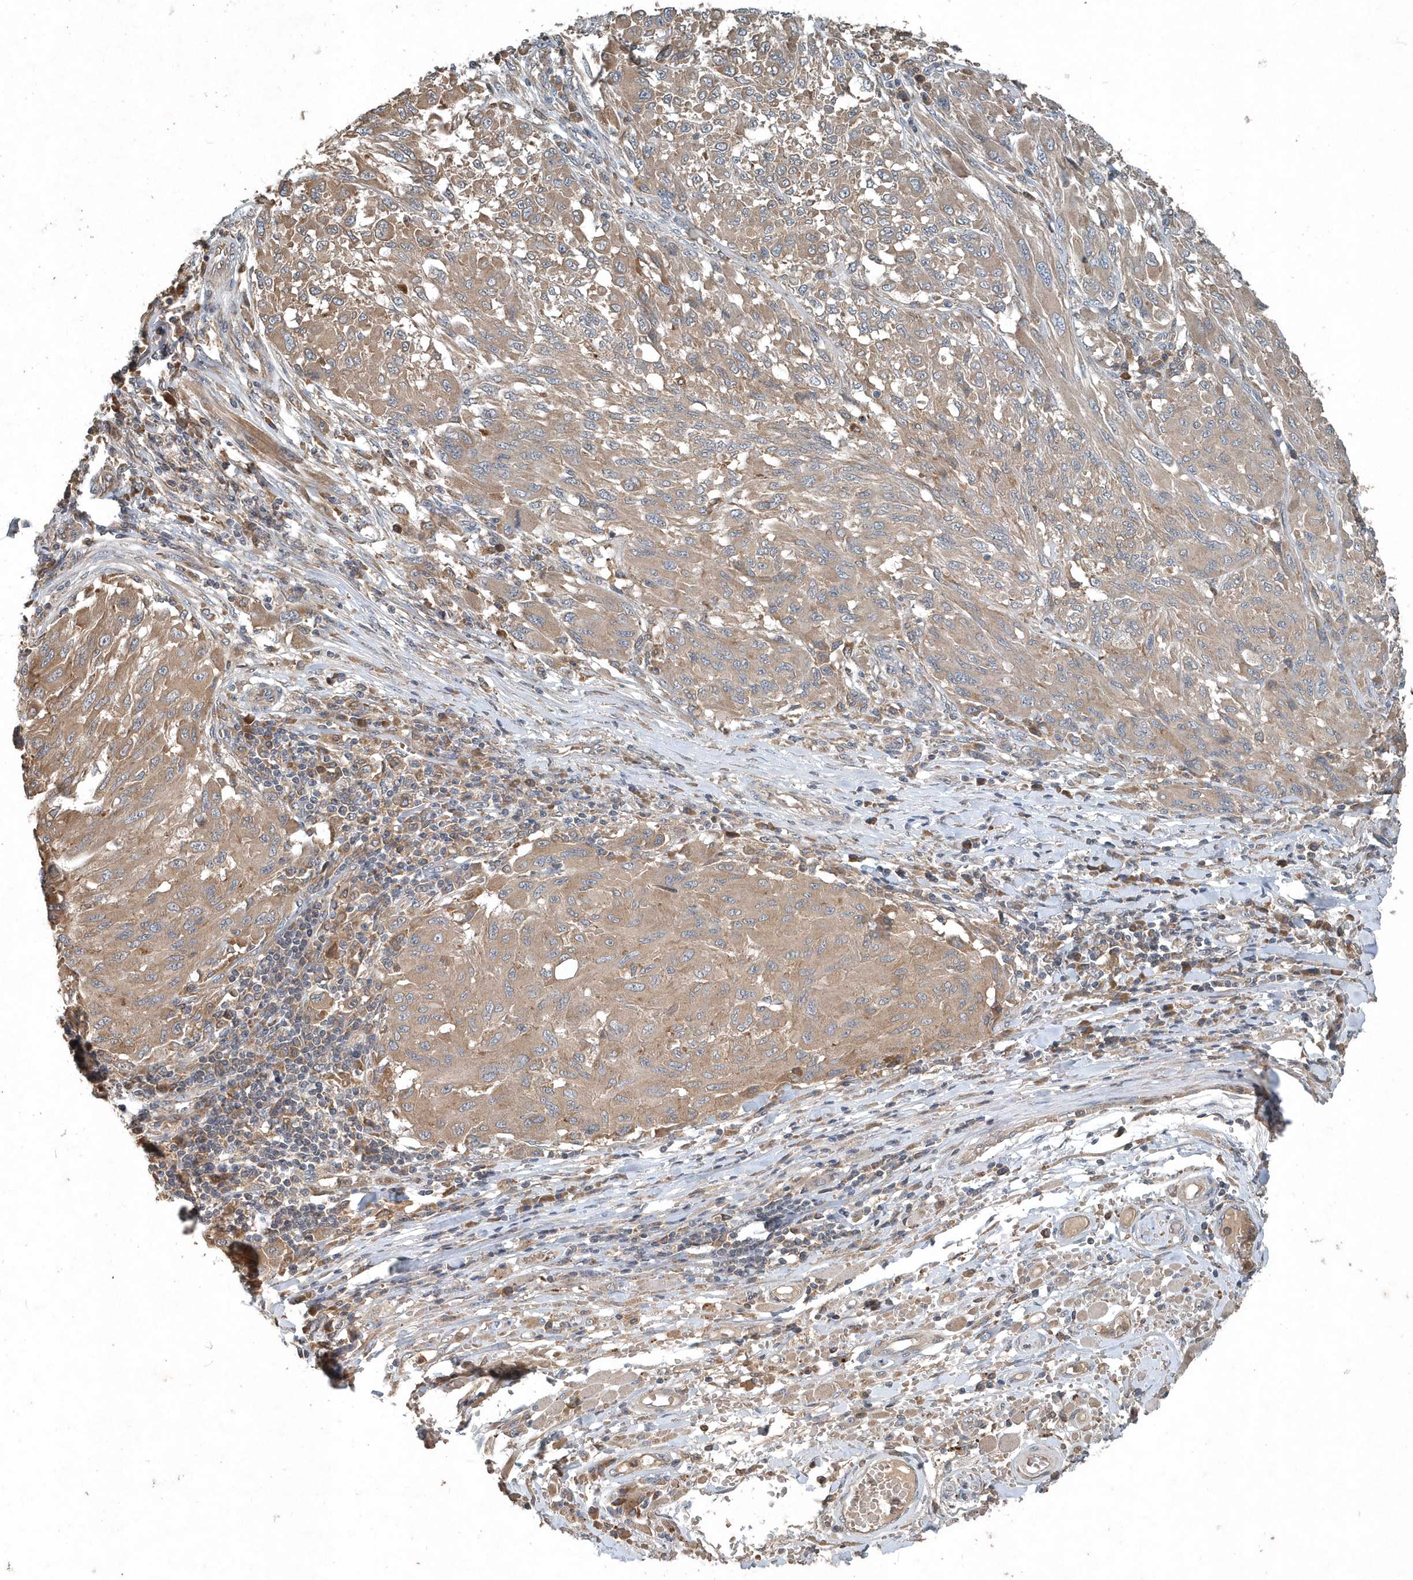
{"staining": {"intensity": "weak", "quantity": ">75%", "location": "cytoplasmic/membranous"}, "tissue": "melanoma", "cell_type": "Tumor cells", "image_type": "cancer", "snomed": [{"axis": "morphology", "description": "Malignant melanoma, NOS"}, {"axis": "topography", "description": "Skin"}], "caption": "This image exhibits IHC staining of human melanoma, with low weak cytoplasmic/membranous staining in approximately >75% of tumor cells.", "gene": "SCFD2", "patient": {"sex": "female", "age": 91}}